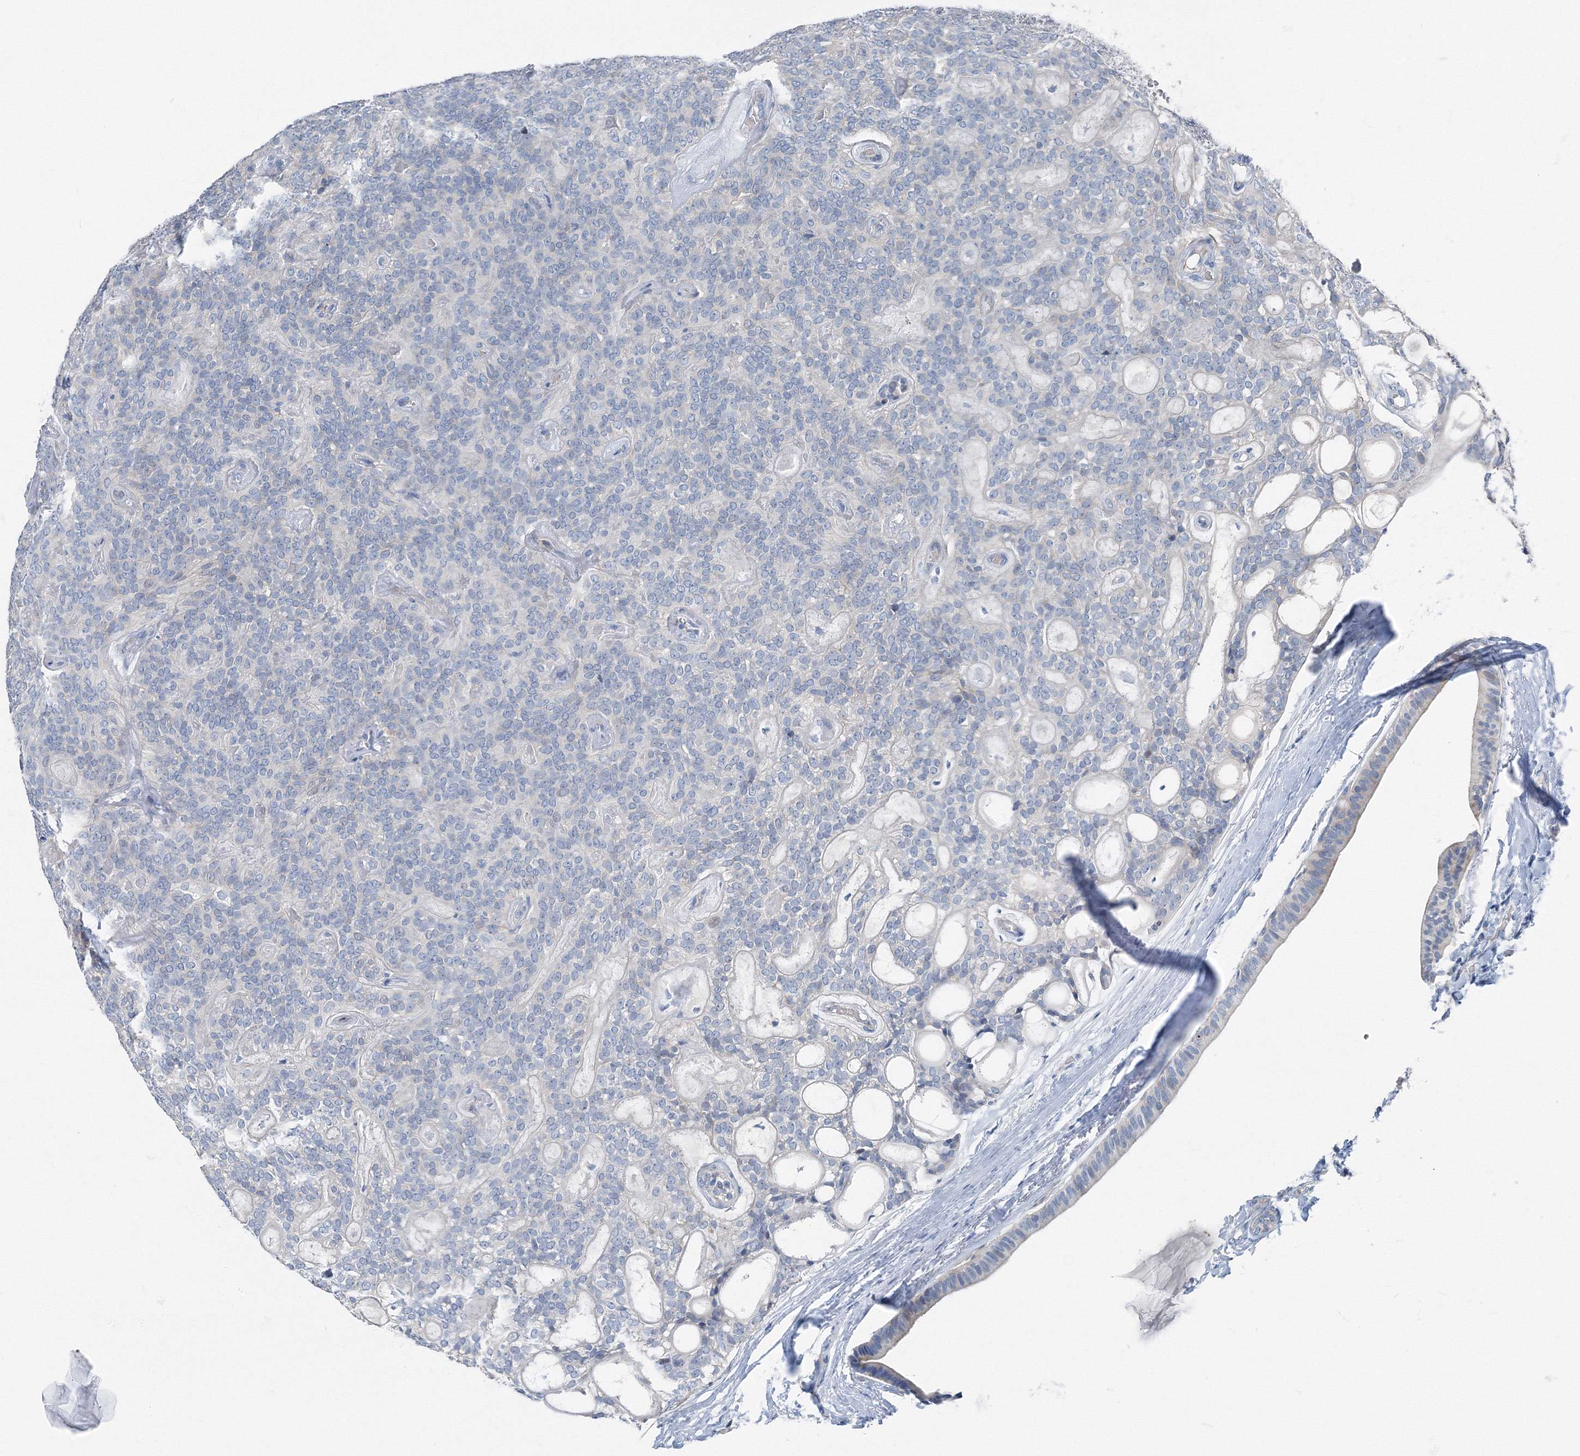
{"staining": {"intensity": "negative", "quantity": "none", "location": "none"}, "tissue": "head and neck cancer", "cell_type": "Tumor cells", "image_type": "cancer", "snomed": [{"axis": "morphology", "description": "Adenocarcinoma, NOS"}, {"axis": "topography", "description": "Head-Neck"}], "caption": "The immunohistochemistry (IHC) photomicrograph has no significant expression in tumor cells of adenocarcinoma (head and neck) tissue.", "gene": "AASDH", "patient": {"sex": "male", "age": 66}}